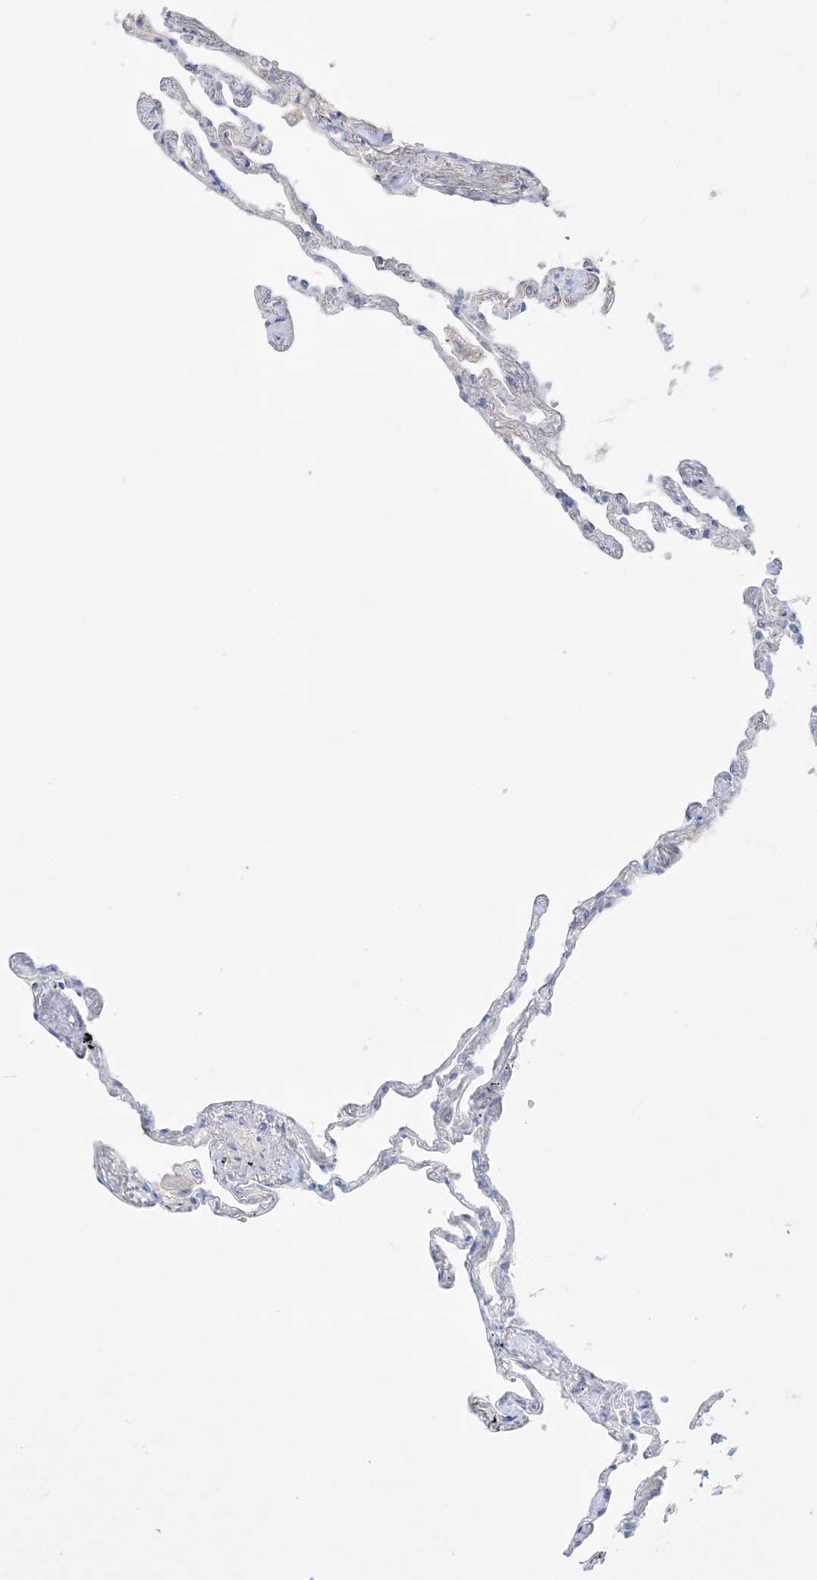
{"staining": {"intensity": "negative", "quantity": "none", "location": "none"}, "tissue": "lung", "cell_type": "Alveolar cells", "image_type": "normal", "snomed": [{"axis": "morphology", "description": "Normal tissue, NOS"}, {"axis": "topography", "description": "Lung"}], "caption": "The IHC photomicrograph has no significant expression in alveolar cells of lung.", "gene": "PLEKHA3", "patient": {"sex": "female", "age": 67}}